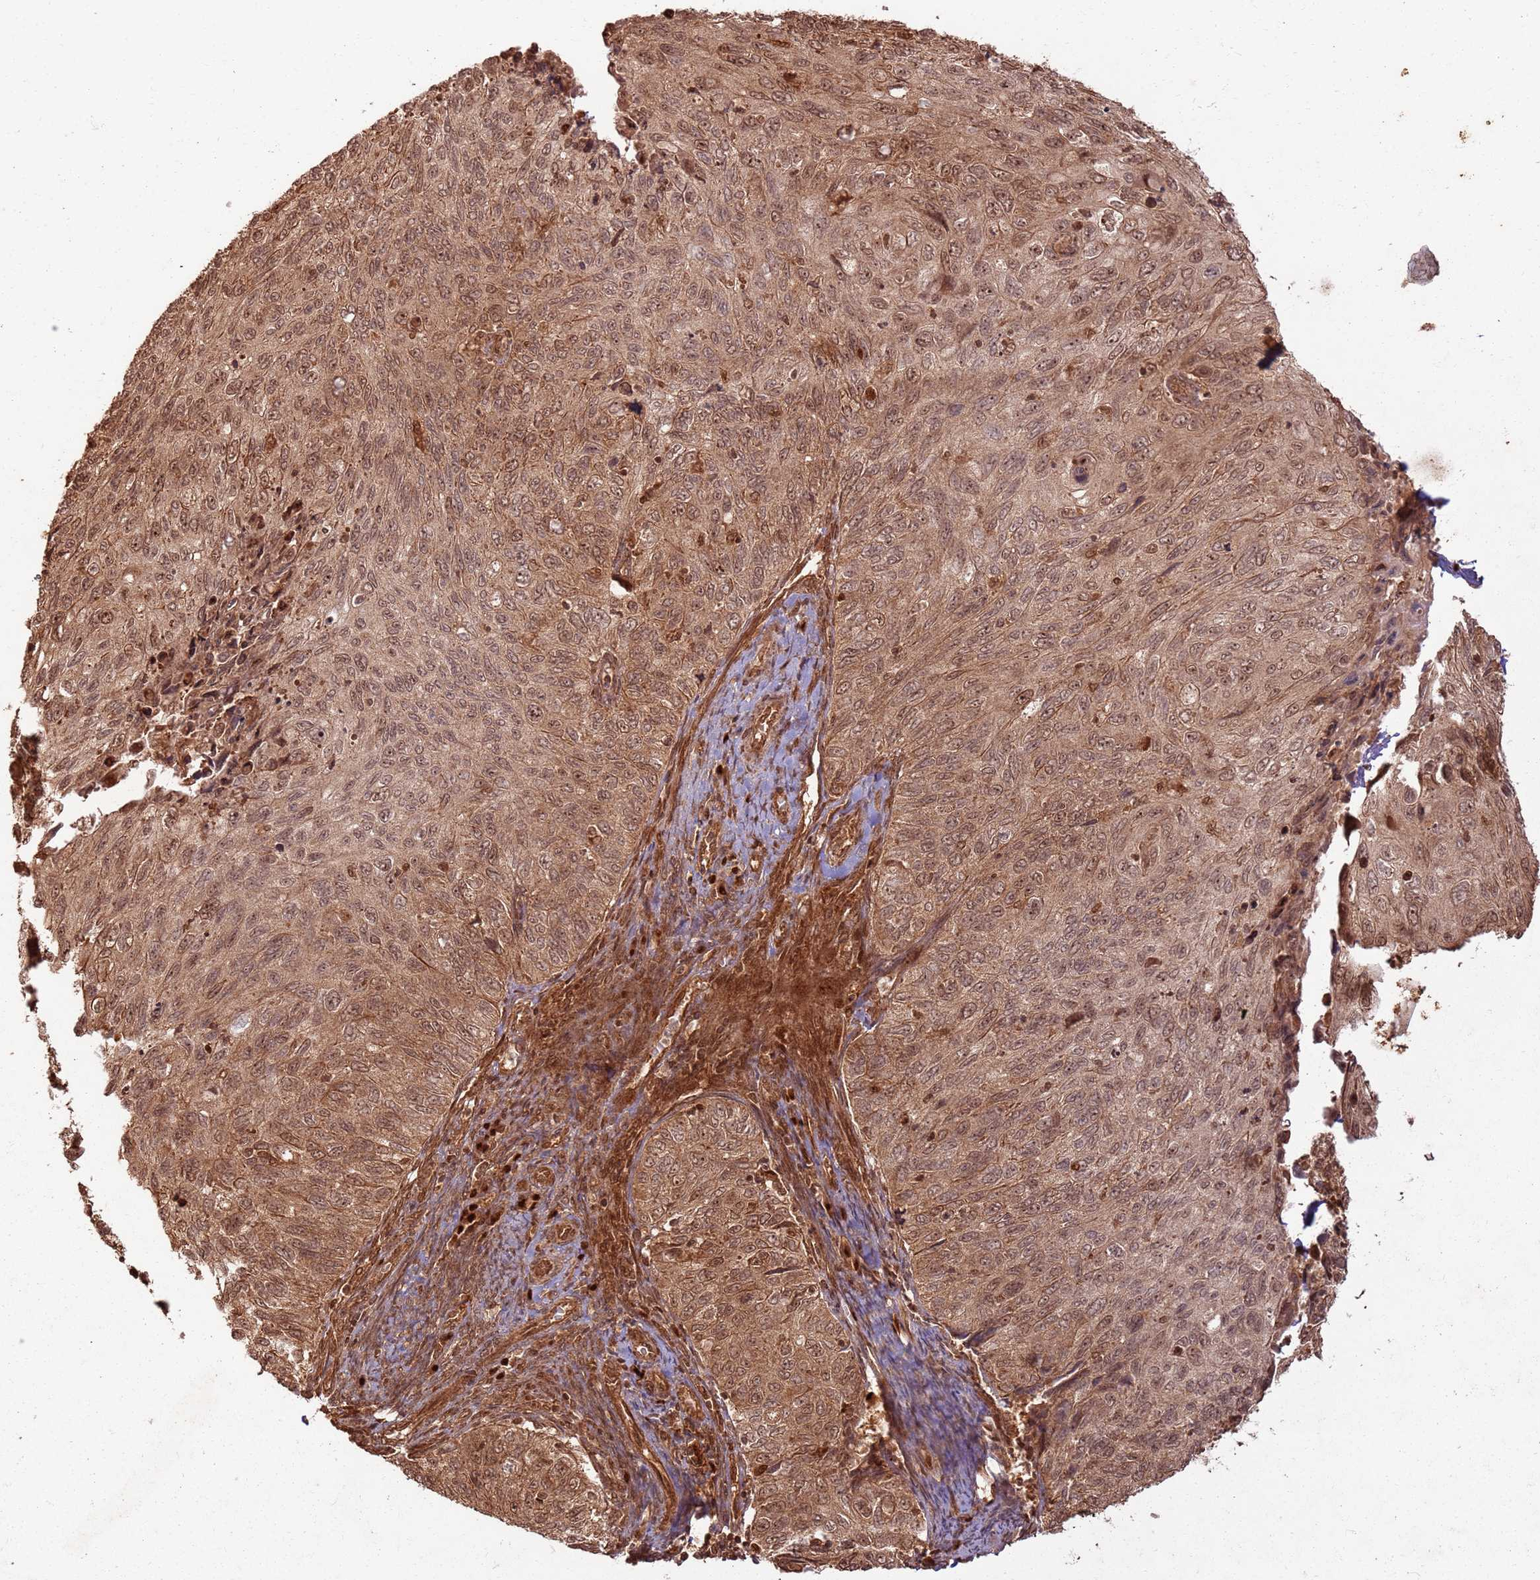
{"staining": {"intensity": "moderate", "quantity": ">75%", "location": "cytoplasmic/membranous,nuclear"}, "tissue": "cervical cancer", "cell_type": "Tumor cells", "image_type": "cancer", "snomed": [{"axis": "morphology", "description": "Squamous cell carcinoma, NOS"}, {"axis": "topography", "description": "Cervix"}], "caption": "Immunohistochemistry (IHC) image of neoplastic tissue: cervical cancer (squamous cell carcinoma) stained using IHC demonstrates medium levels of moderate protein expression localized specifically in the cytoplasmic/membranous and nuclear of tumor cells, appearing as a cytoplasmic/membranous and nuclear brown color.", "gene": "TBC1D13", "patient": {"sex": "female", "age": 70}}